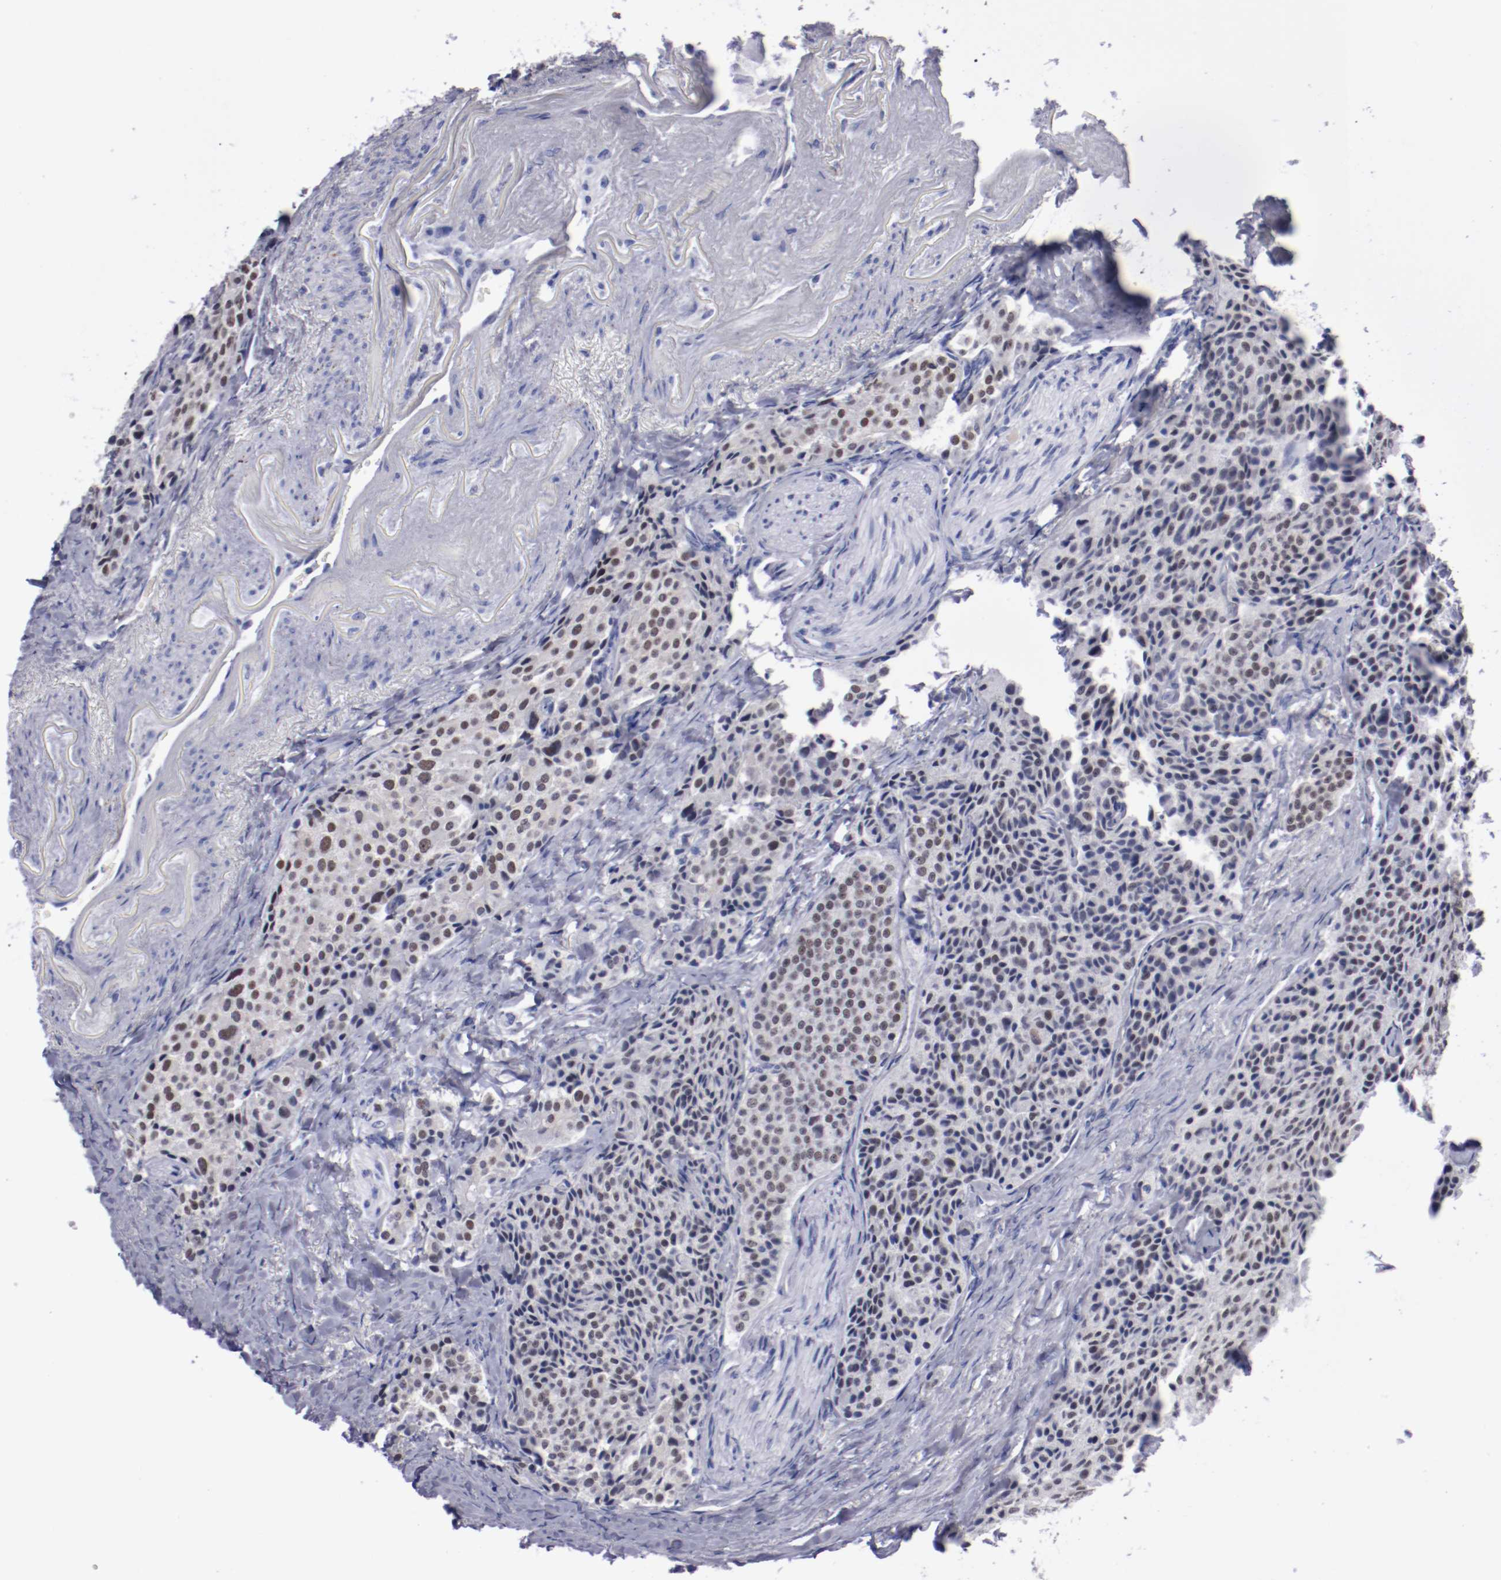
{"staining": {"intensity": "weak", "quantity": "25%-75%", "location": "nuclear"}, "tissue": "carcinoid", "cell_type": "Tumor cells", "image_type": "cancer", "snomed": [{"axis": "morphology", "description": "Carcinoid, malignant, NOS"}, {"axis": "topography", "description": "Colon"}], "caption": "Protein analysis of carcinoid (malignant) tissue exhibits weak nuclear positivity in about 25%-75% of tumor cells.", "gene": "HNF1B", "patient": {"sex": "female", "age": 61}}